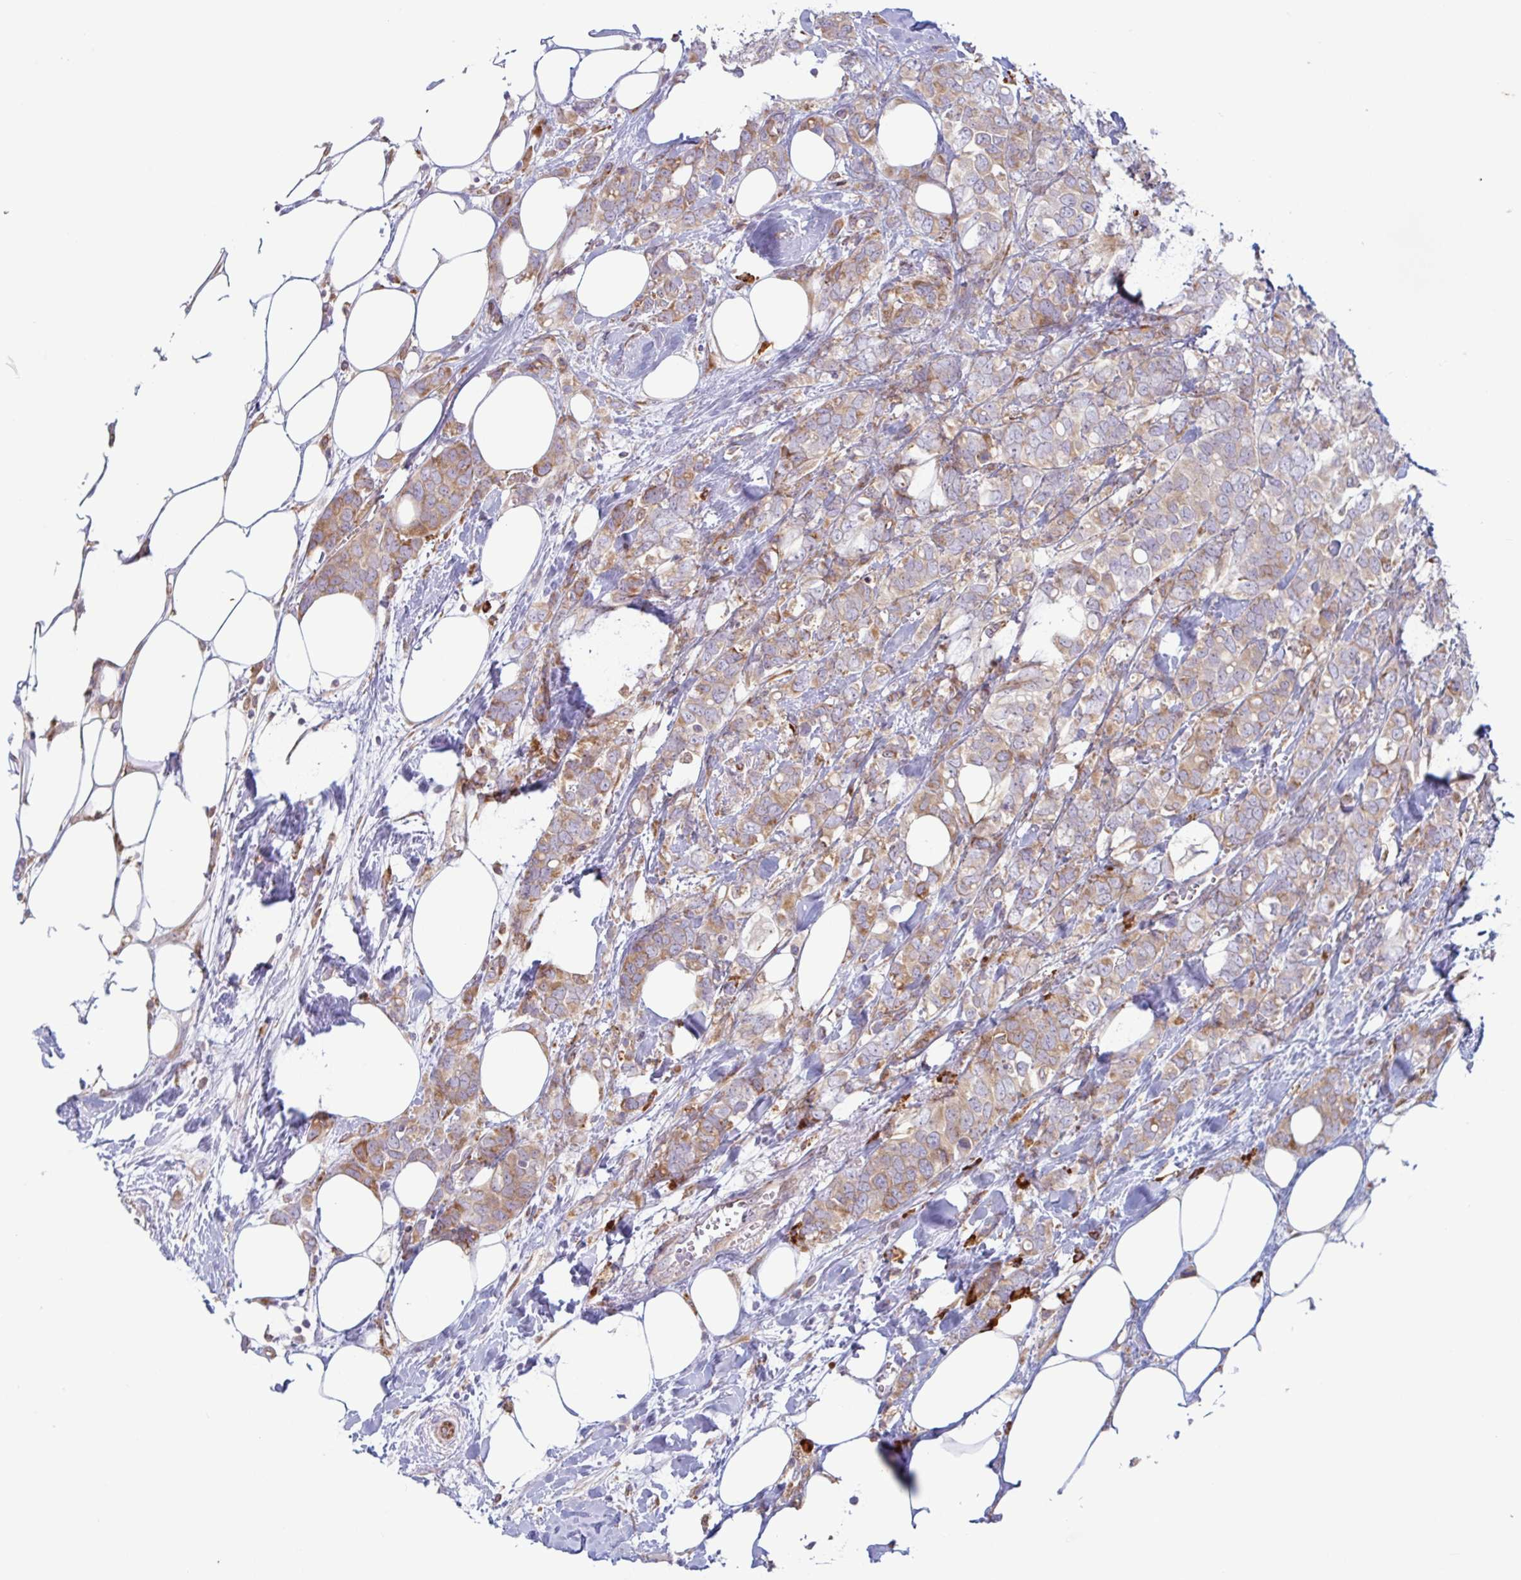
{"staining": {"intensity": "moderate", "quantity": "25%-75%", "location": "cytoplasmic/membranous"}, "tissue": "breast cancer", "cell_type": "Tumor cells", "image_type": "cancer", "snomed": [{"axis": "morphology", "description": "Lobular carcinoma"}, {"axis": "topography", "description": "Breast"}], "caption": "IHC micrograph of neoplastic tissue: human breast cancer (lobular carcinoma) stained using immunohistochemistry shows medium levels of moderate protein expression localized specifically in the cytoplasmic/membranous of tumor cells, appearing as a cytoplasmic/membranous brown color.", "gene": "RIT1", "patient": {"sex": "female", "age": 91}}